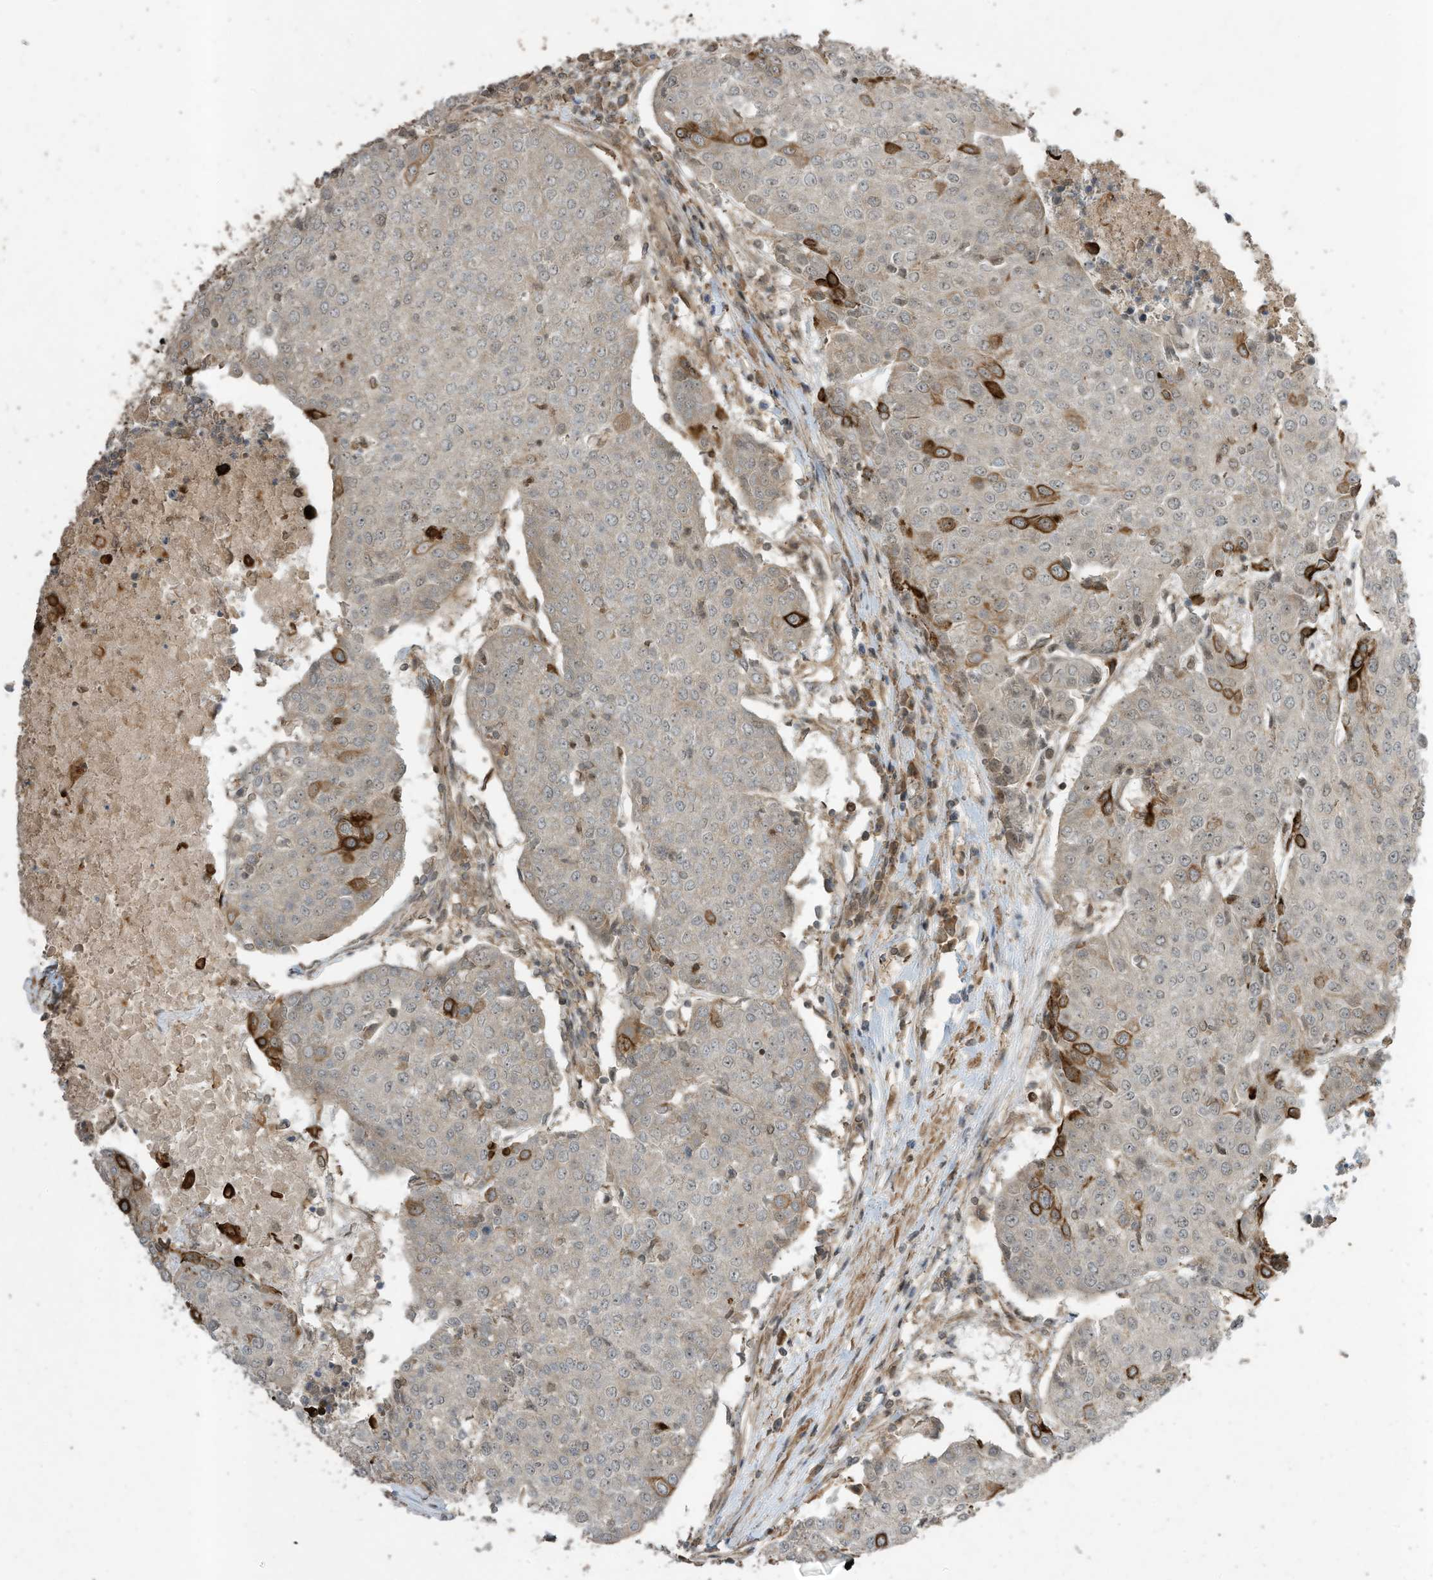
{"staining": {"intensity": "strong", "quantity": "<25%", "location": "cytoplasmic/membranous"}, "tissue": "urothelial cancer", "cell_type": "Tumor cells", "image_type": "cancer", "snomed": [{"axis": "morphology", "description": "Urothelial carcinoma, High grade"}, {"axis": "topography", "description": "Urinary bladder"}], "caption": "Urothelial cancer tissue demonstrates strong cytoplasmic/membranous positivity in about <25% of tumor cells", "gene": "ZNF653", "patient": {"sex": "female", "age": 85}}